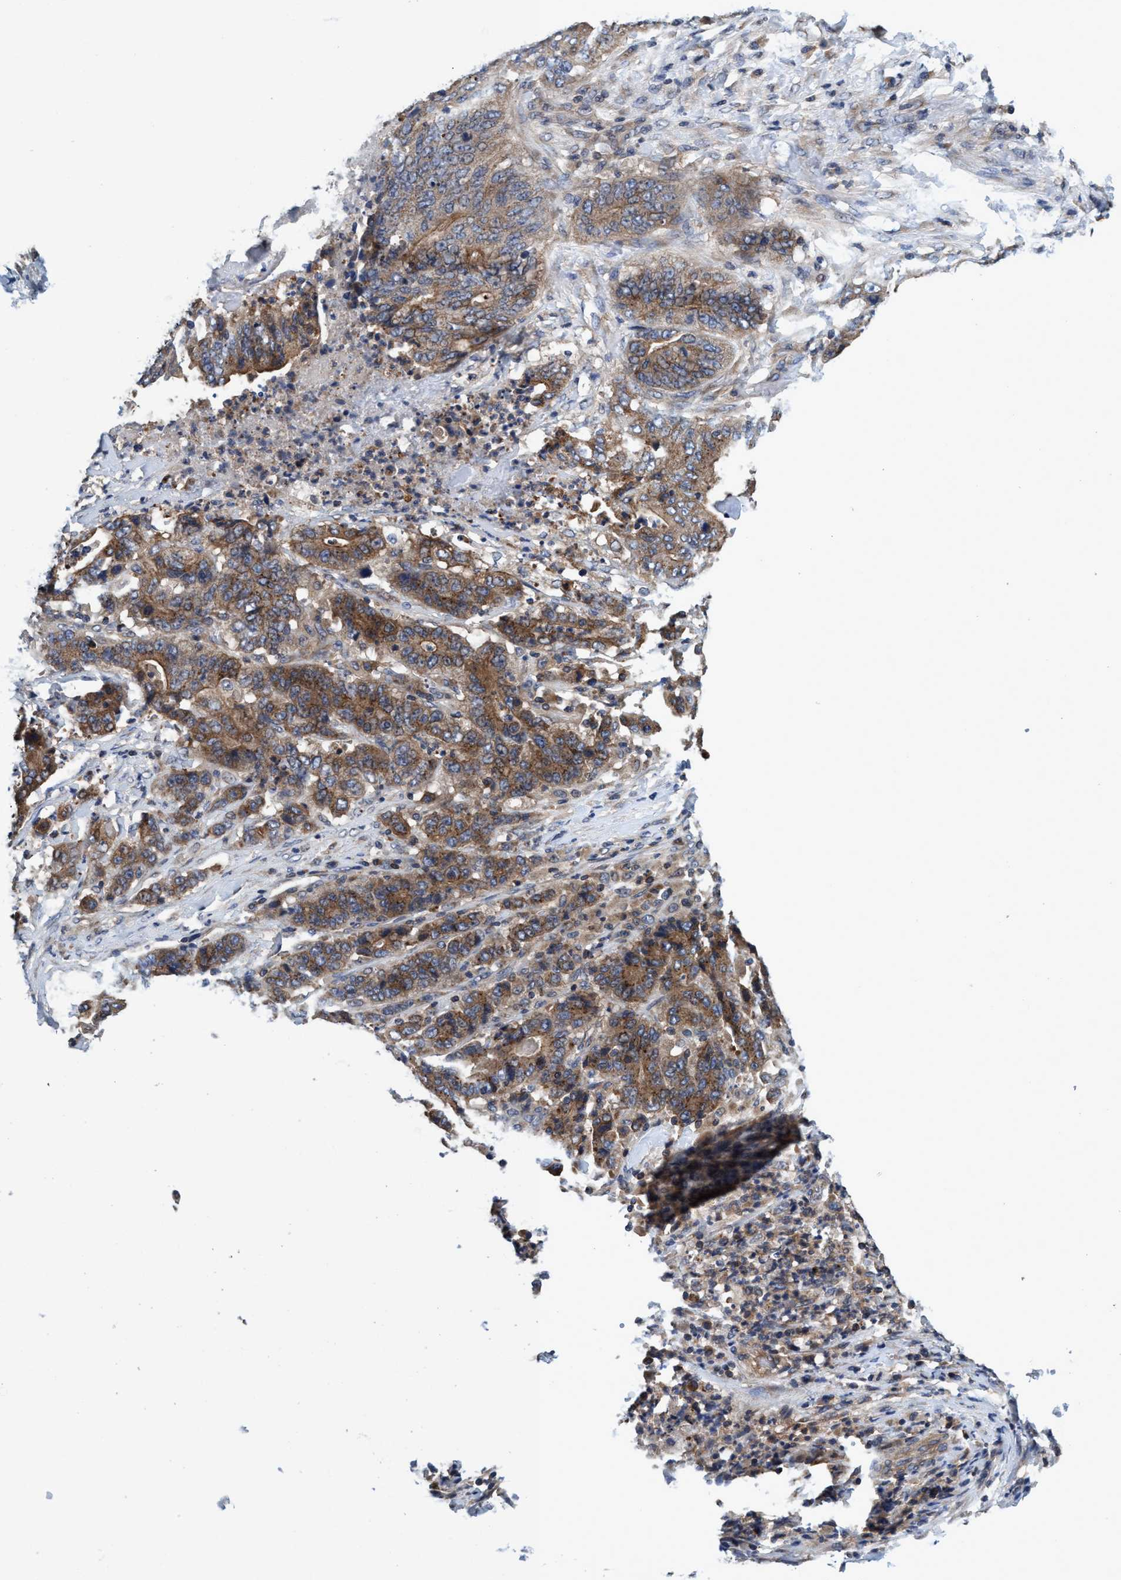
{"staining": {"intensity": "moderate", "quantity": ">75%", "location": "cytoplasmic/membranous"}, "tissue": "stomach cancer", "cell_type": "Tumor cells", "image_type": "cancer", "snomed": [{"axis": "morphology", "description": "Adenocarcinoma, NOS"}, {"axis": "topography", "description": "Stomach"}], "caption": "The micrograph displays staining of stomach adenocarcinoma, revealing moderate cytoplasmic/membranous protein positivity (brown color) within tumor cells. The staining was performed using DAB, with brown indicating positive protein expression. Nuclei are stained blue with hematoxylin.", "gene": "CALCOCO2", "patient": {"sex": "female", "age": 73}}